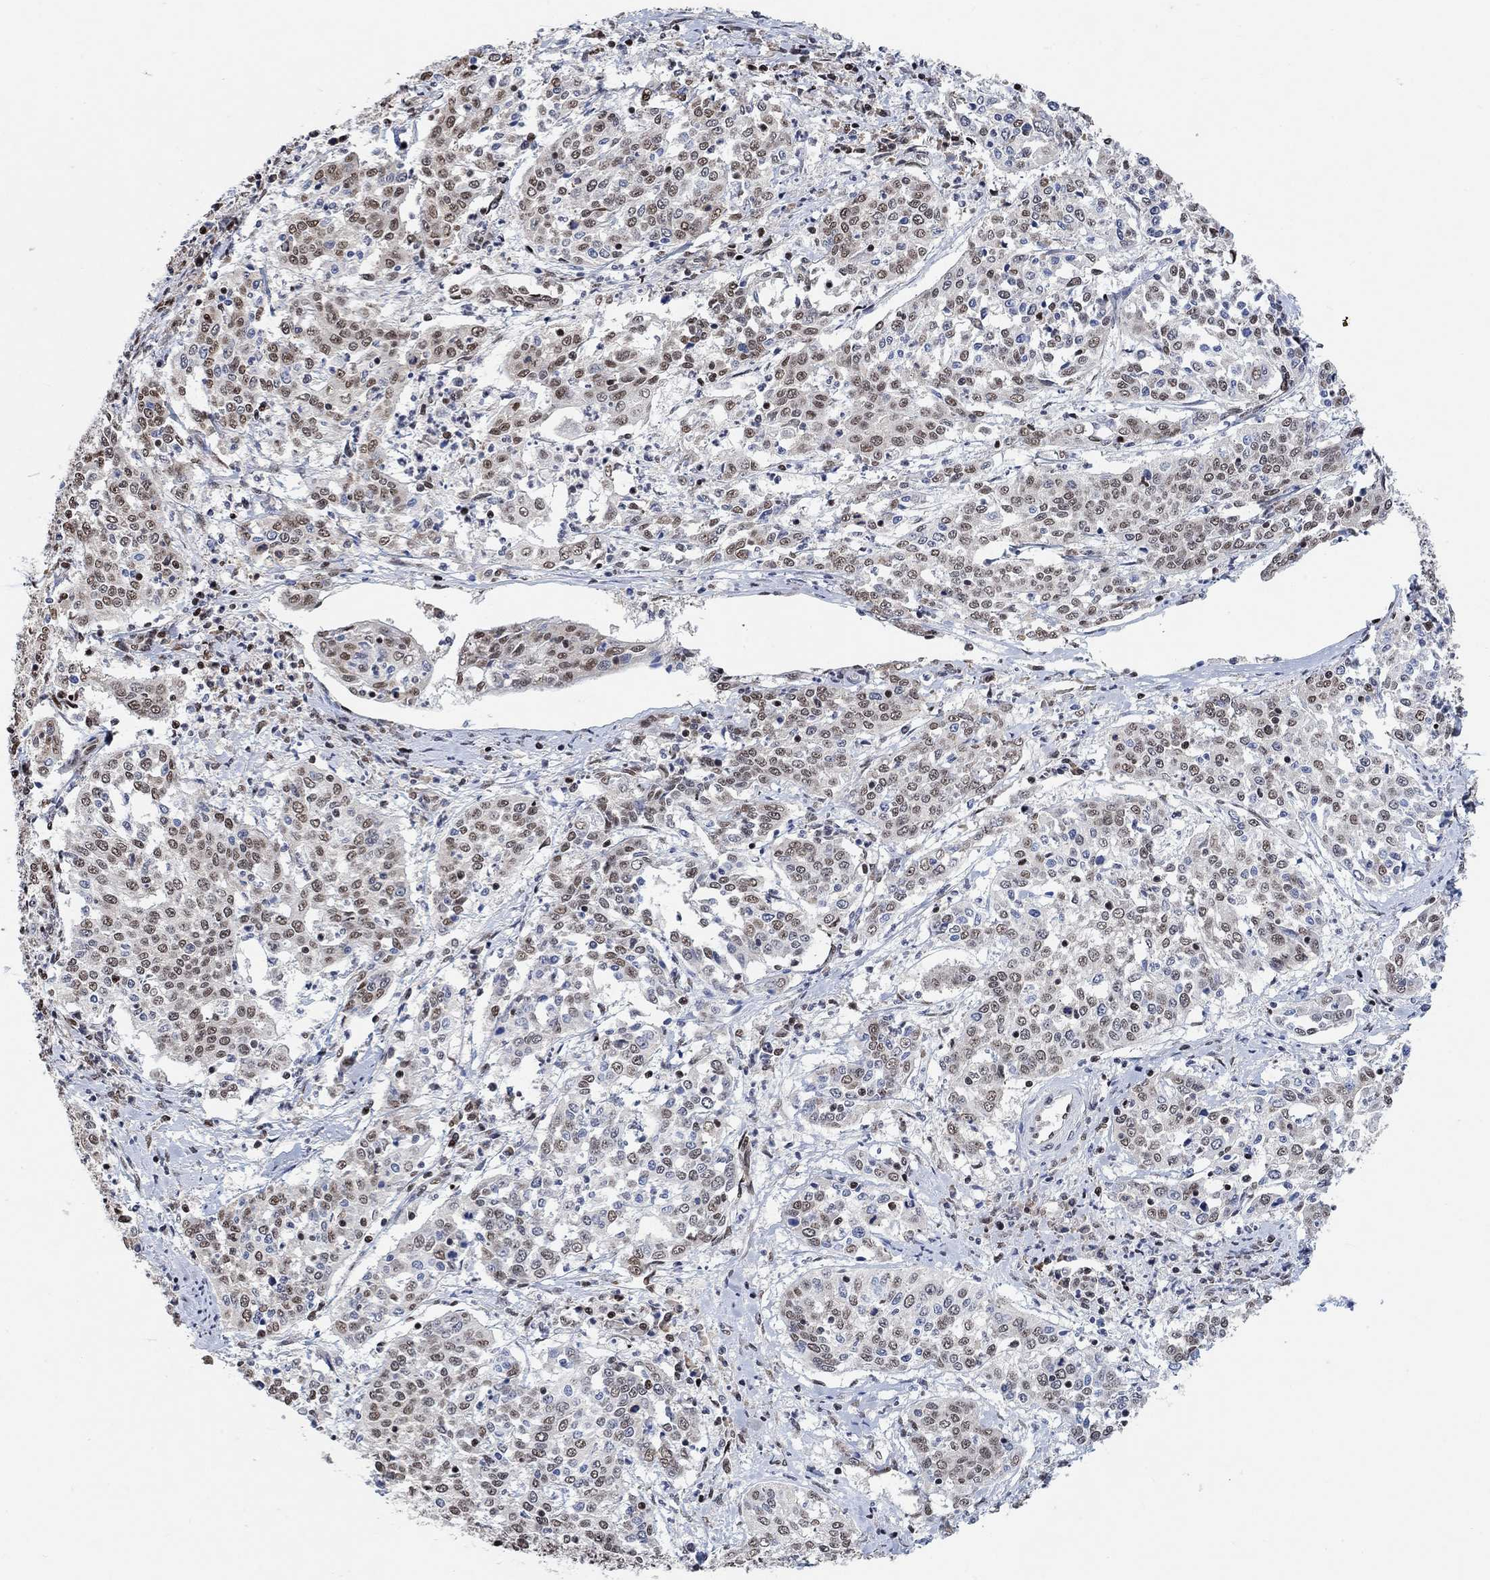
{"staining": {"intensity": "weak", "quantity": "25%-75%", "location": "nuclear"}, "tissue": "cervical cancer", "cell_type": "Tumor cells", "image_type": "cancer", "snomed": [{"axis": "morphology", "description": "Squamous cell carcinoma, NOS"}, {"axis": "topography", "description": "Cervix"}], "caption": "Immunohistochemical staining of cervical cancer demonstrates low levels of weak nuclear protein positivity in about 25%-75% of tumor cells.", "gene": "USP39", "patient": {"sex": "female", "age": 41}}